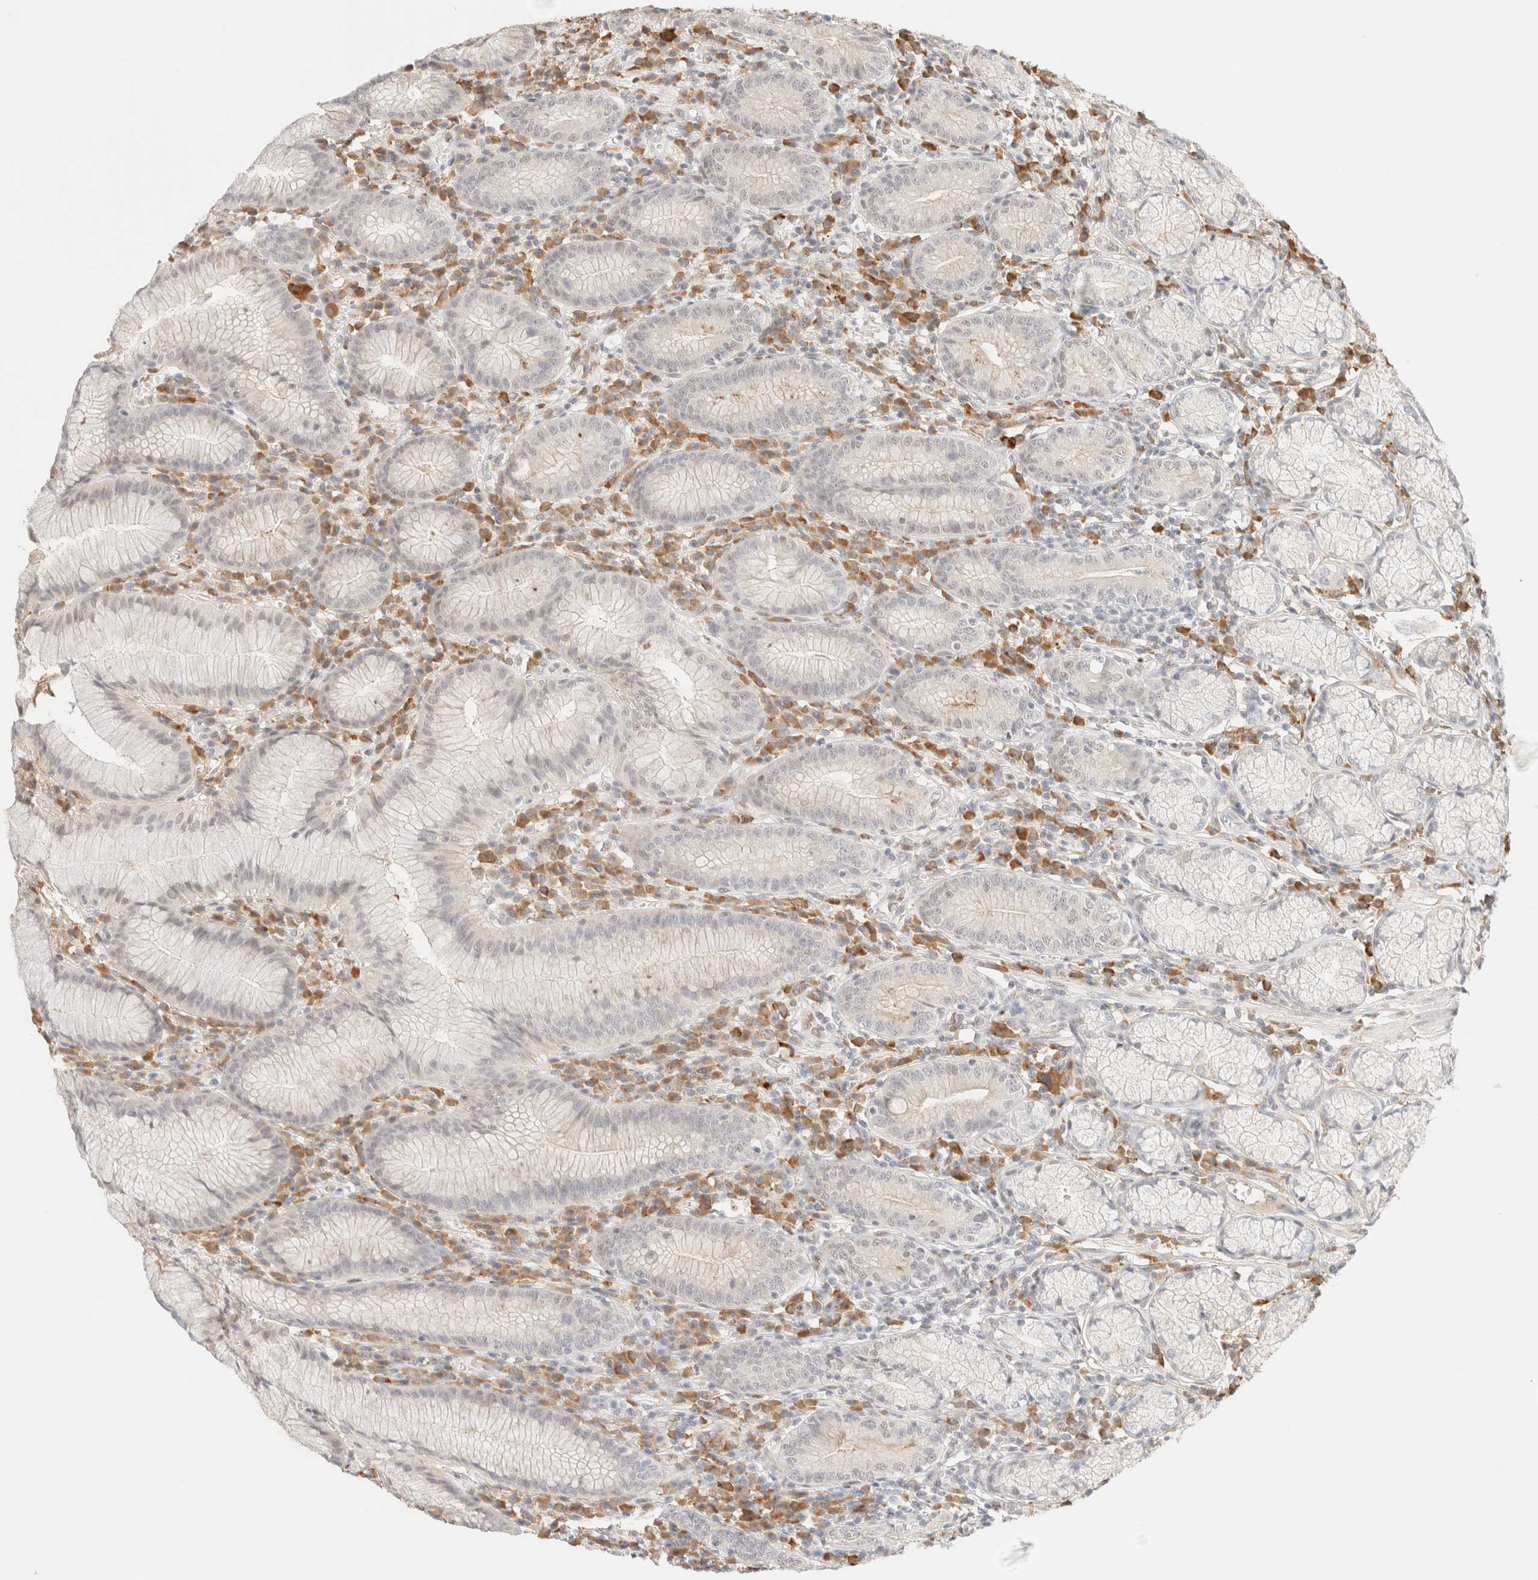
{"staining": {"intensity": "negative", "quantity": "none", "location": "none"}, "tissue": "stomach", "cell_type": "Glandular cells", "image_type": "normal", "snomed": [{"axis": "morphology", "description": "Normal tissue, NOS"}, {"axis": "topography", "description": "Stomach"}], "caption": "There is no significant staining in glandular cells of stomach. (Brightfield microscopy of DAB (3,3'-diaminobenzidine) IHC at high magnification).", "gene": "CIC", "patient": {"sex": "male", "age": 55}}